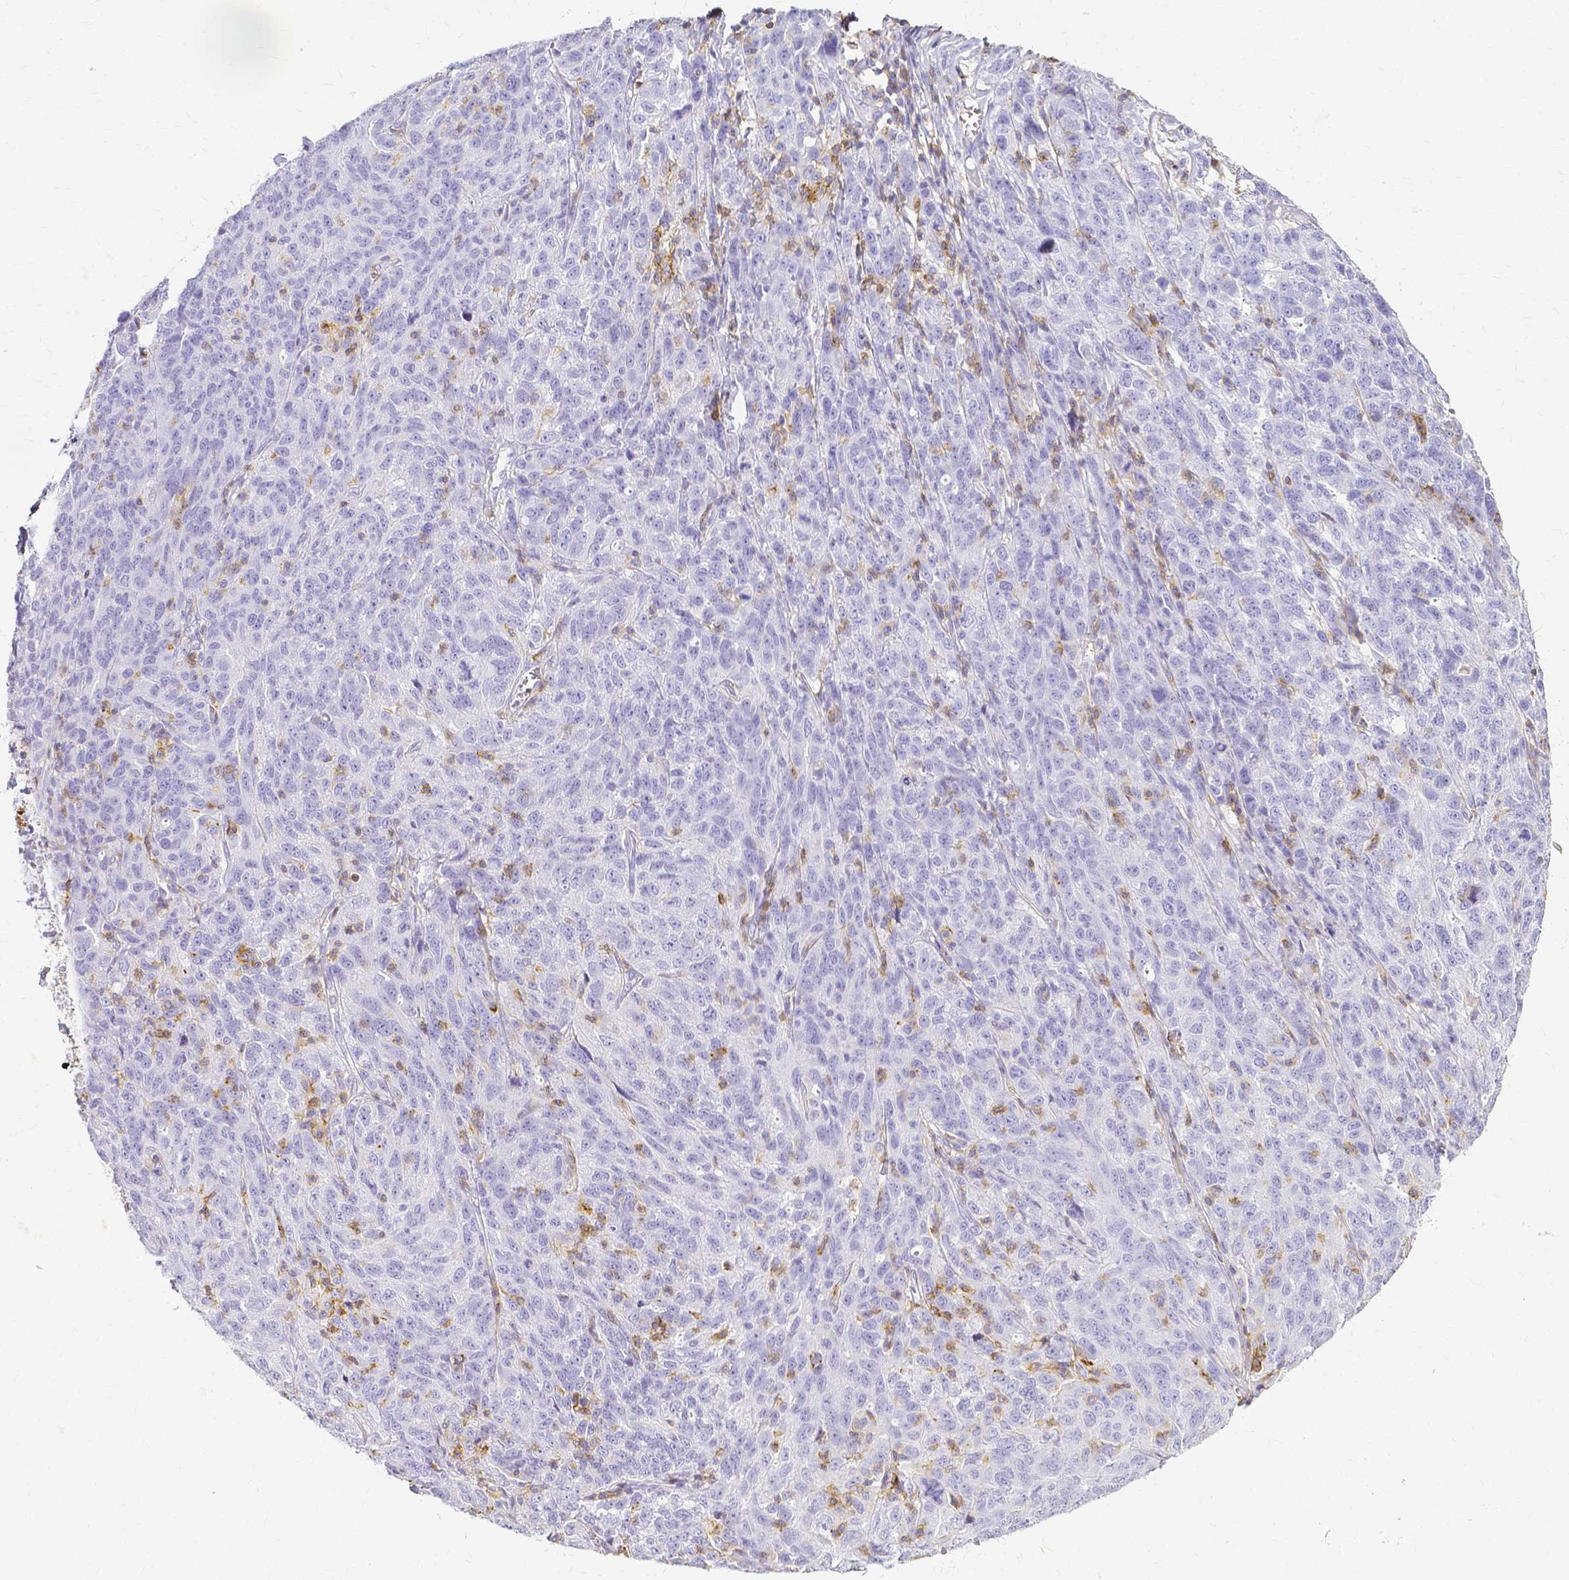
{"staining": {"intensity": "negative", "quantity": "none", "location": "none"}, "tissue": "ovarian cancer", "cell_type": "Tumor cells", "image_type": "cancer", "snomed": [{"axis": "morphology", "description": "Cystadenocarcinoma, serous, NOS"}, {"axis": "topography", "description": "Ovary"}], "caption": "Protein analysis of ovarian serous cystadenocarcinoma displays no significant positivity in tumor cells.", "gene": "HSPA12A", "patient": {"sex": "female", "age": 71}}